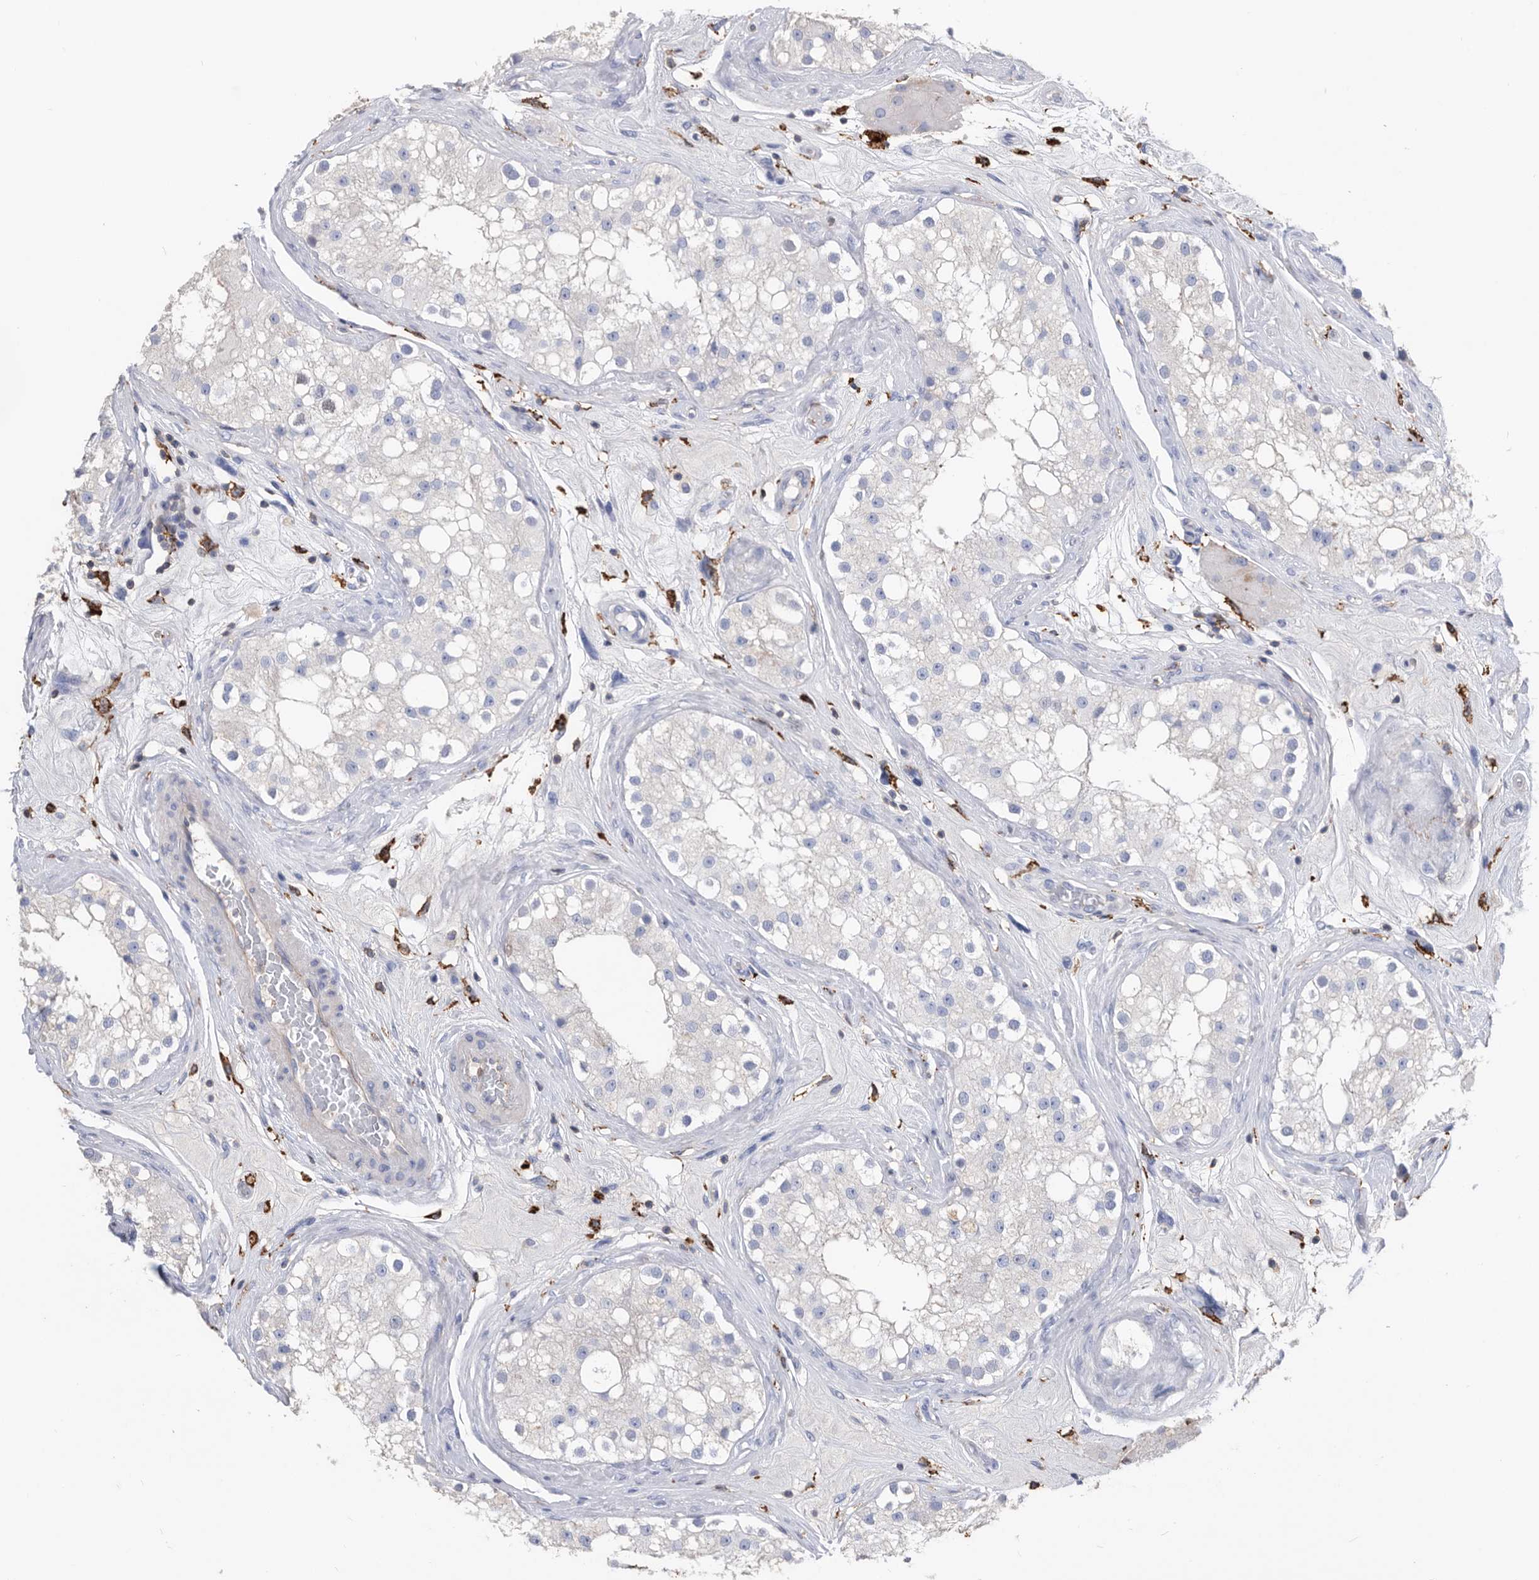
{"staining": {"intensity": "negative", "quantity": "none", "location": "none"}, "tissue": "testis", "cell_type": "Cells in seminiferous ducts", "image_type": "normal", "snomed": [{"axis": "morphology", "description": "Normal tissue, NOS"}, {"axis": "topography", "description": "Testis"}], "caption": "Protein analysis of normal testis shows no significant positivity in cells in seminiferous ducts.", "gene": "MS4A4A", "patient": {"sex": "male", "age": 84}}